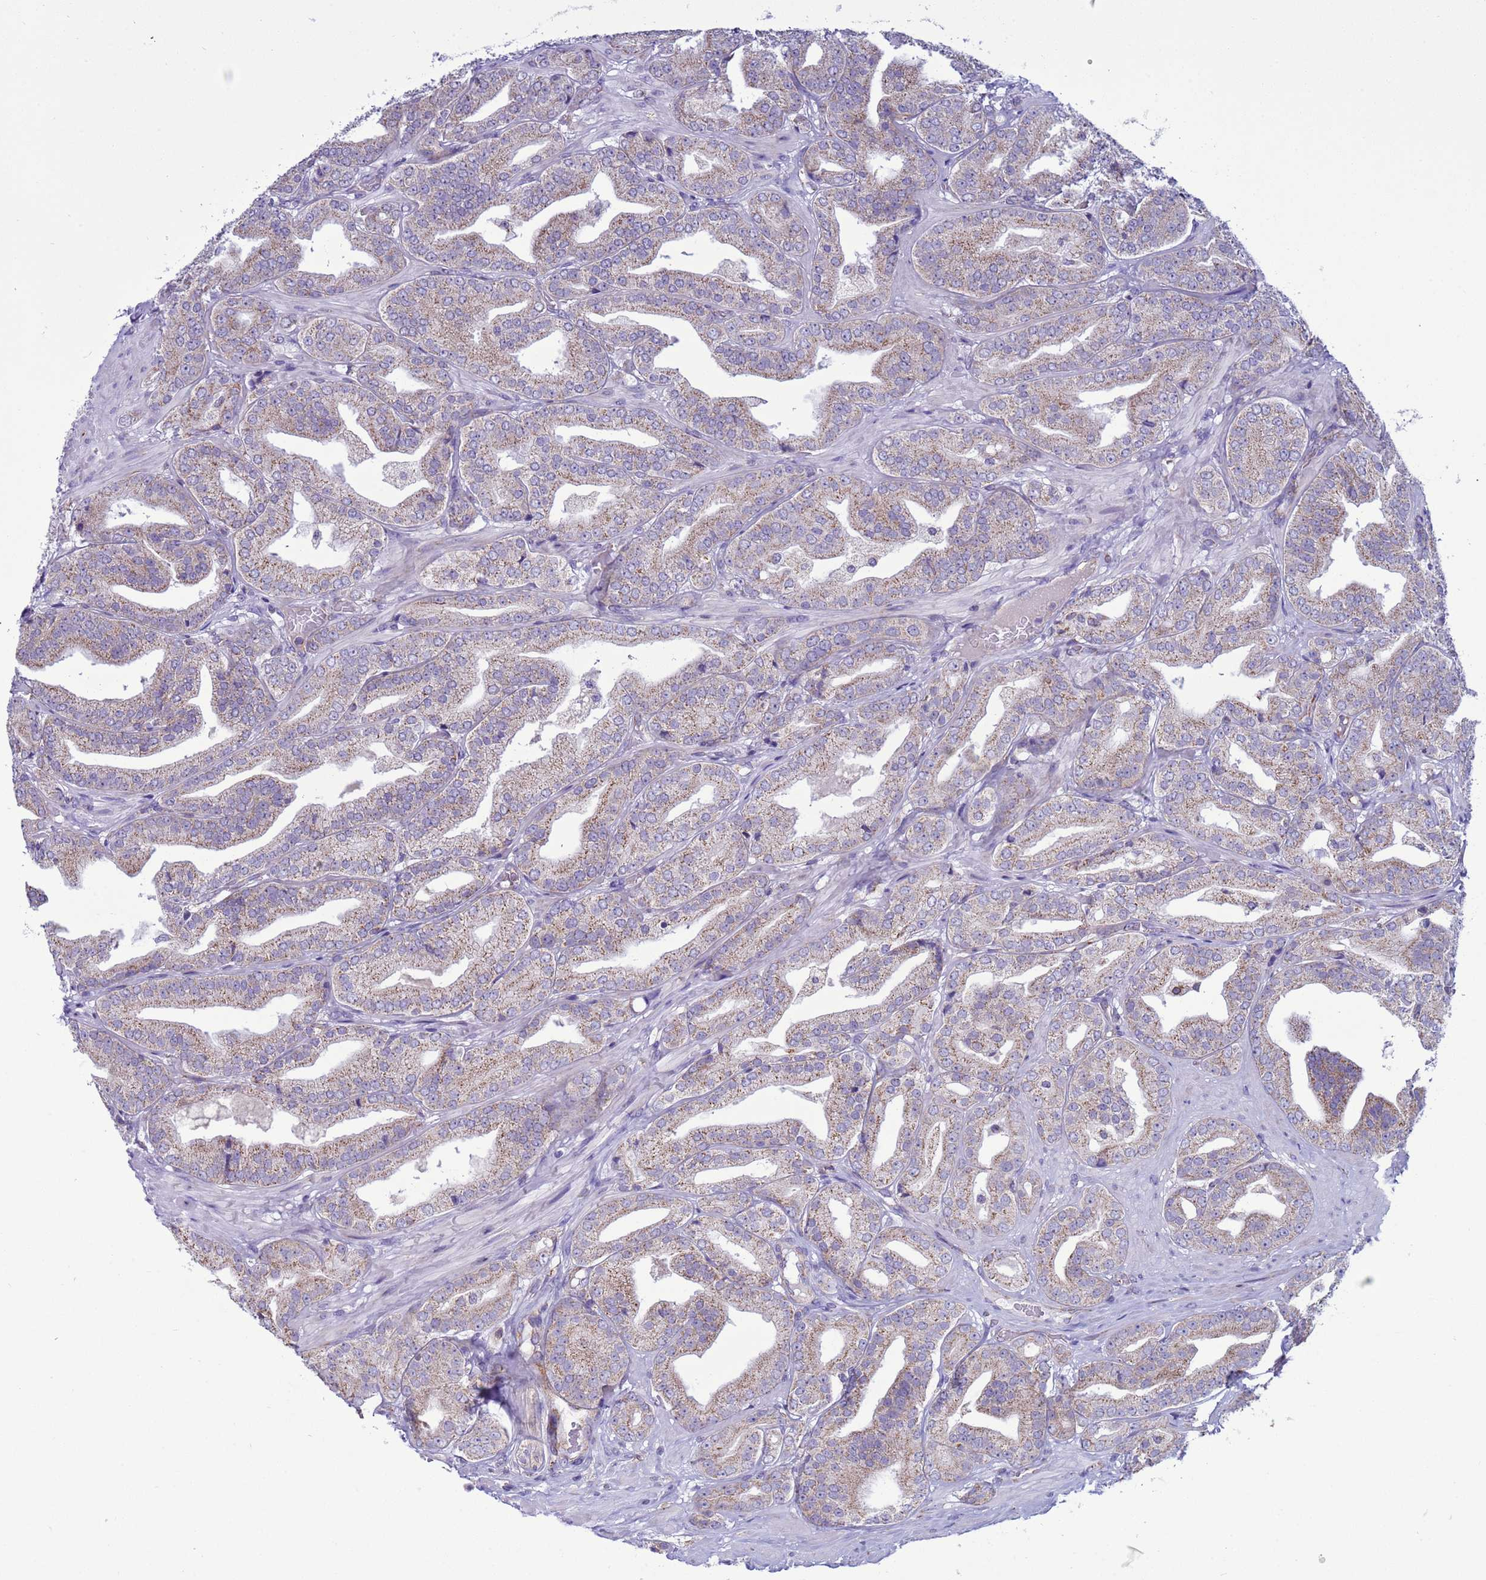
{"staining": {"intensity": "weak", "quantity": ">75%", "location": "cytoplasmic/membranous"}, "tissue": "prostate cancer", "cell_type": "Tumor cells", "image_type": "cancer", "snomed": [{"axis": "morphology", "description": "Adenocarcinoma, High grade"}, {"axis": "topography", "description": "Prostate"}], "caption": "High-grade adenocarcinoma (prostate) stained for a protein (brown) shows weak cytoplasmic/membranous positive positivity in approximately >75% of tumor cells.", "gene": "NCALD", "patient": {"sex": "male", "age": 63}}